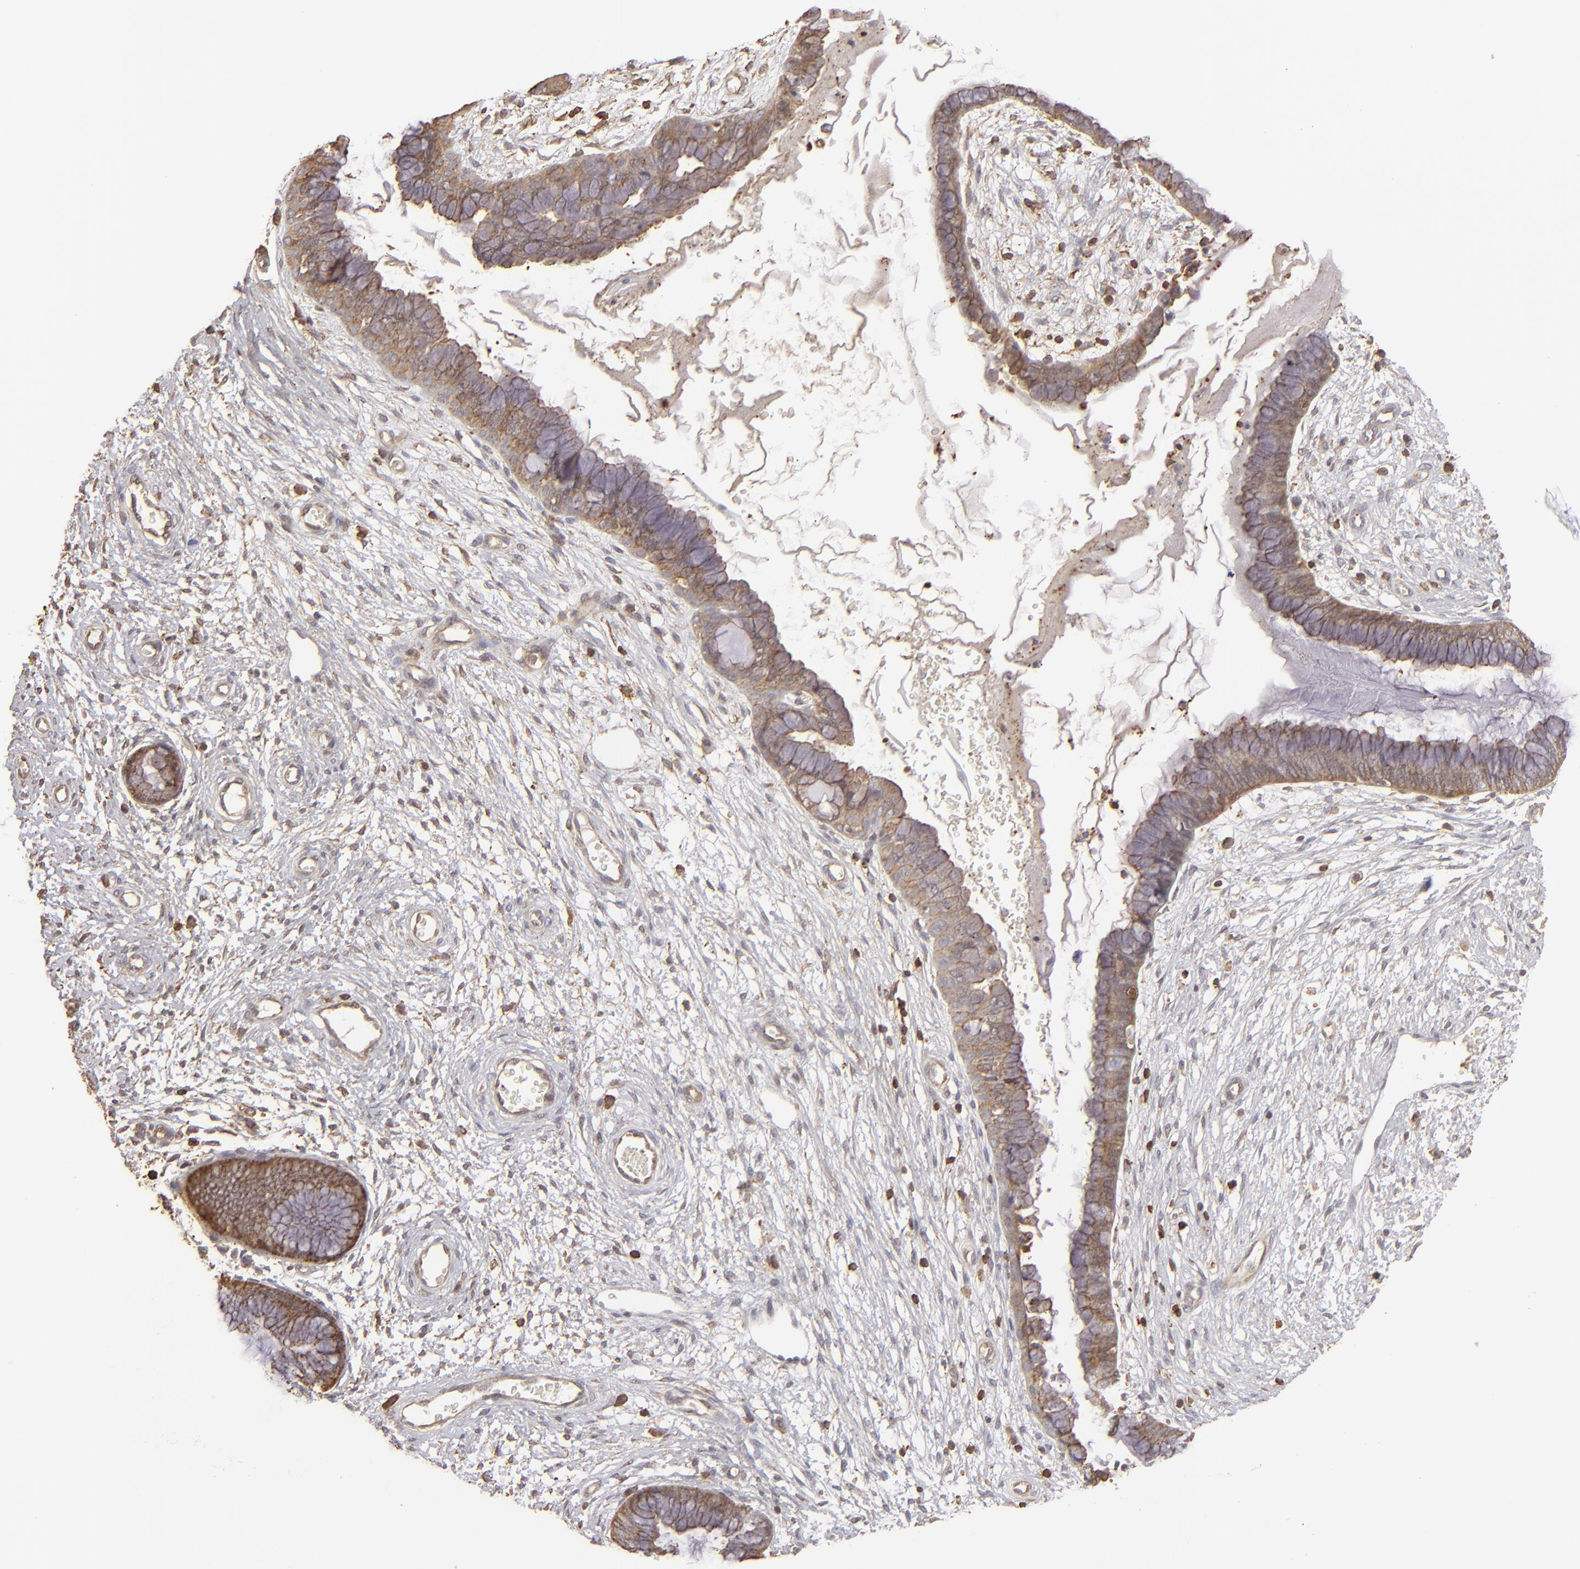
{"staining": {"intensity": "weak", "quantity": ">75%", "location": "cytoplasmic/membranous"}, "tissue": "cervix", "cell_type": "Glandular cells", "image_type": "normal", "snomed": [{"axis": "morphology", "description": "Normal tissue, NOS"}, {"axis": "topography", "description": "Cervix"}], "caption": "An immunohistochemistry (IHC) image of unremarkable tissue is shown. Protein staining in brown shows weak cytoplasmic/membranous positivity in cervix within glandular cells.", "gene": "ACTB", "patient": {"sex": "female", "age": 55}}